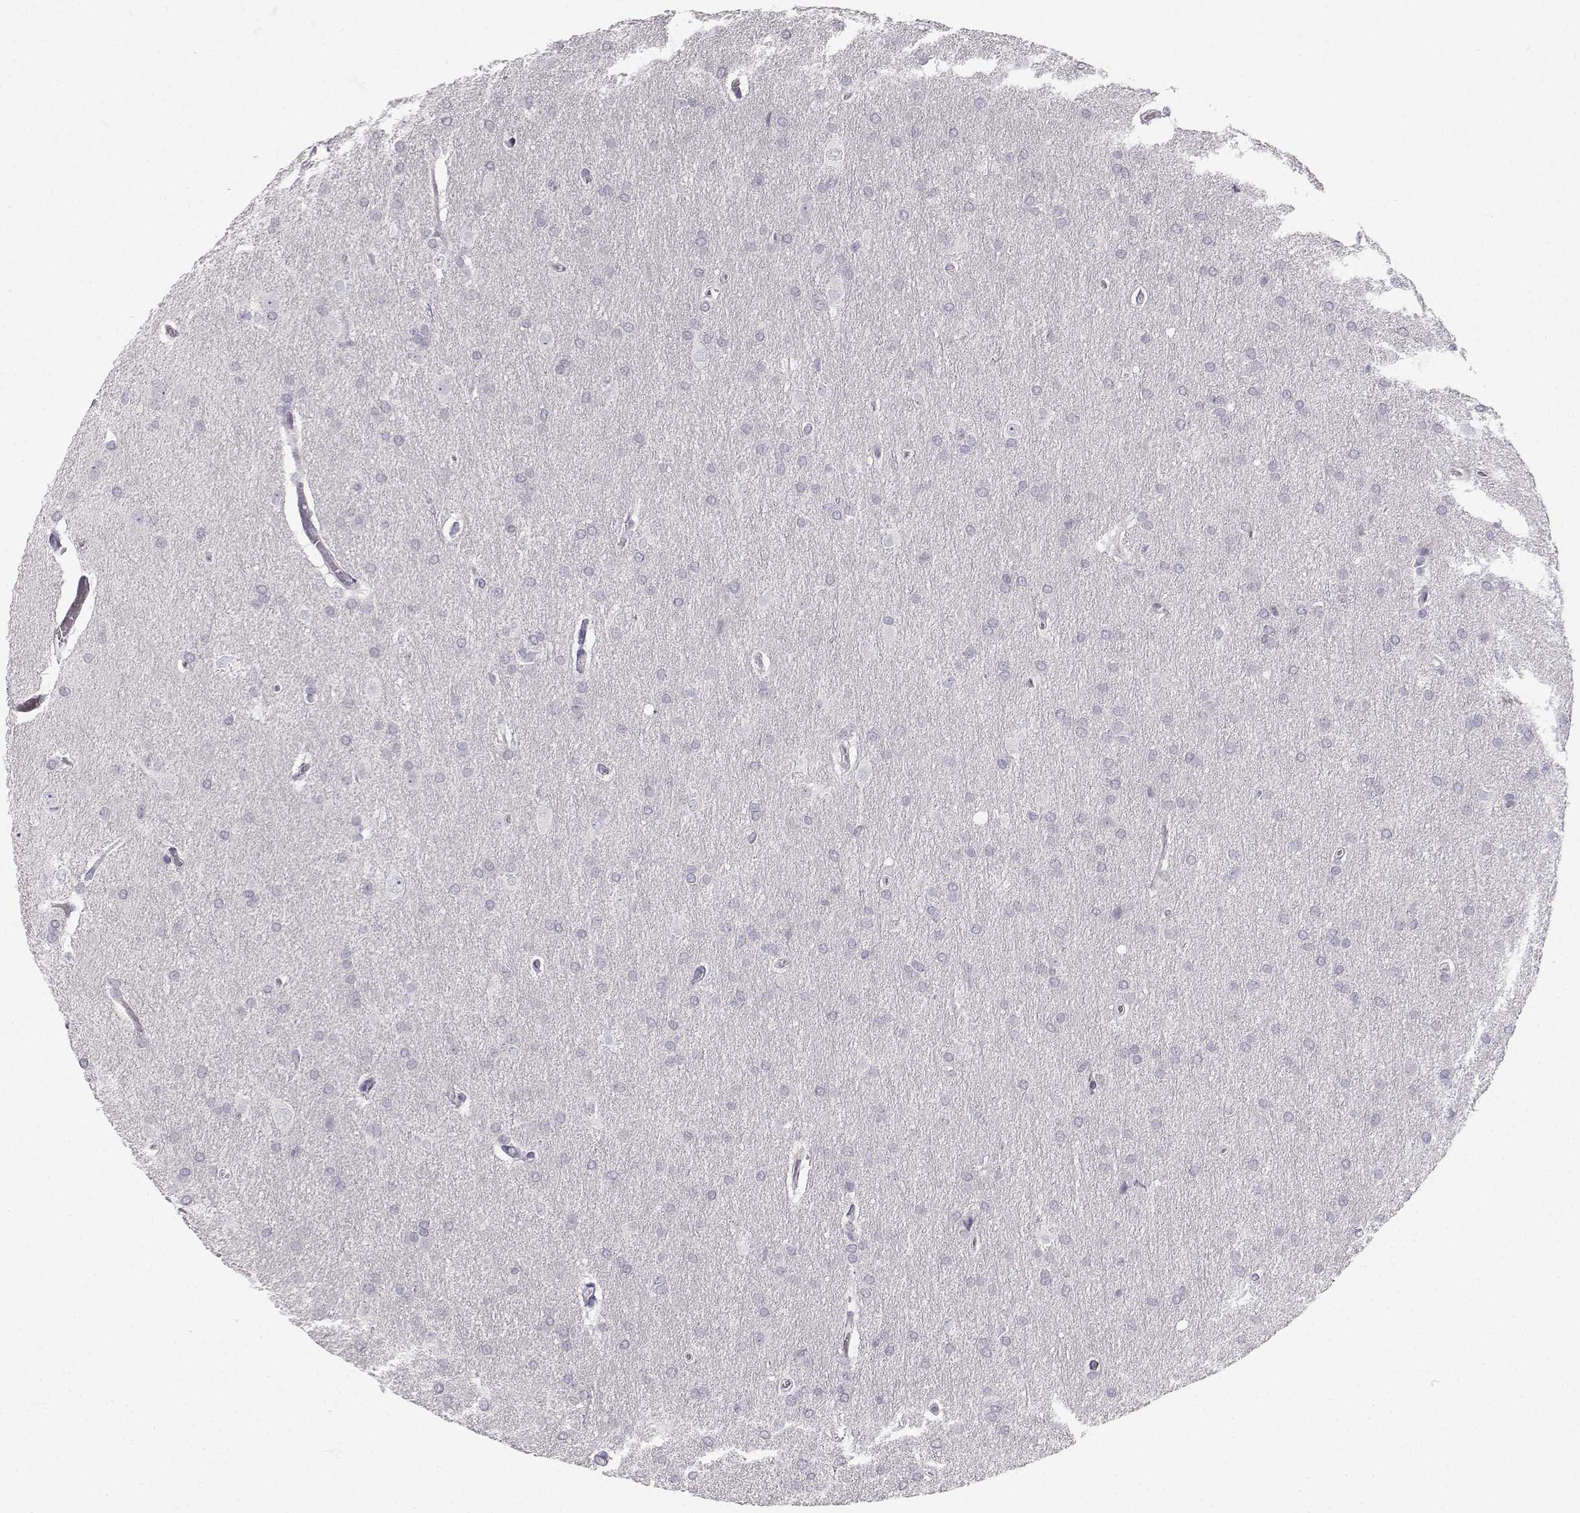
{"staining": {"intensity": "negative", "quantity": "none", "location": "none"}, "tissue": "glioma", "cell_type": "Tumor cells", "image_type": "cancer", "snomed": [{"axis": "morphology", "description": "Glioma, malignant, Low grade"}, {"axis": "topography", "description": "Brain"}], "caption": "Tumor cells show no significant expression in glioma.", "gene": "ZNF185", "patient": {"sex": "female", "age": 32}}